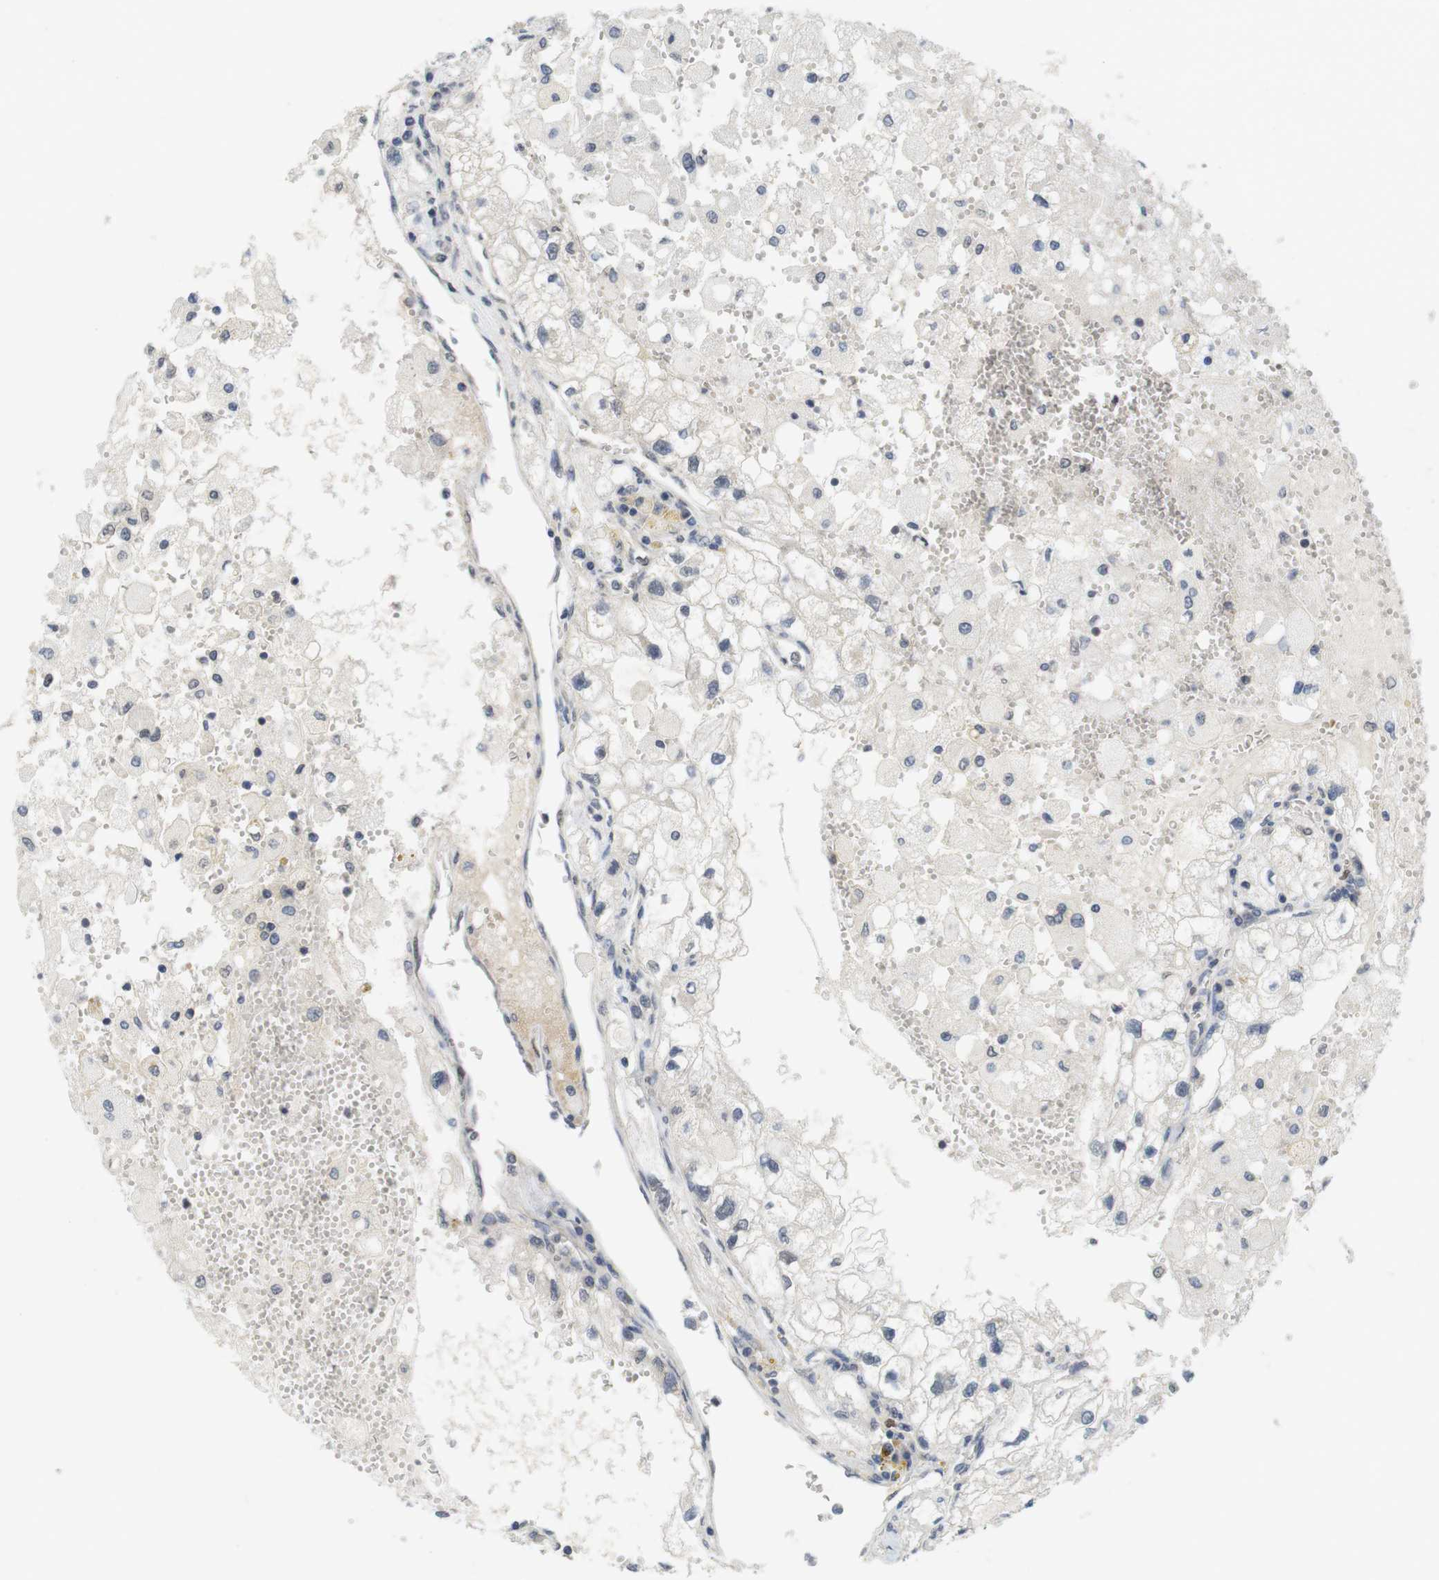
{"staining": {"intensity": "negative", "quantity": "none", "location": "none"}, "tissue": "renal cancer", "cell_type": "Tumor cells", "image_type": "cancer", "snomed": [{"axis": "morphology", "description": "Adenocarcinoma, NOS"}, {"axis": "topography", "description": "Kidney"}], "caption": "Renal cancer stained for a protein using immunohistochemistry demonstrates no expression tumor cells.", "gene": "SKP2", "patient": {"sex": "female", "age": 70}}